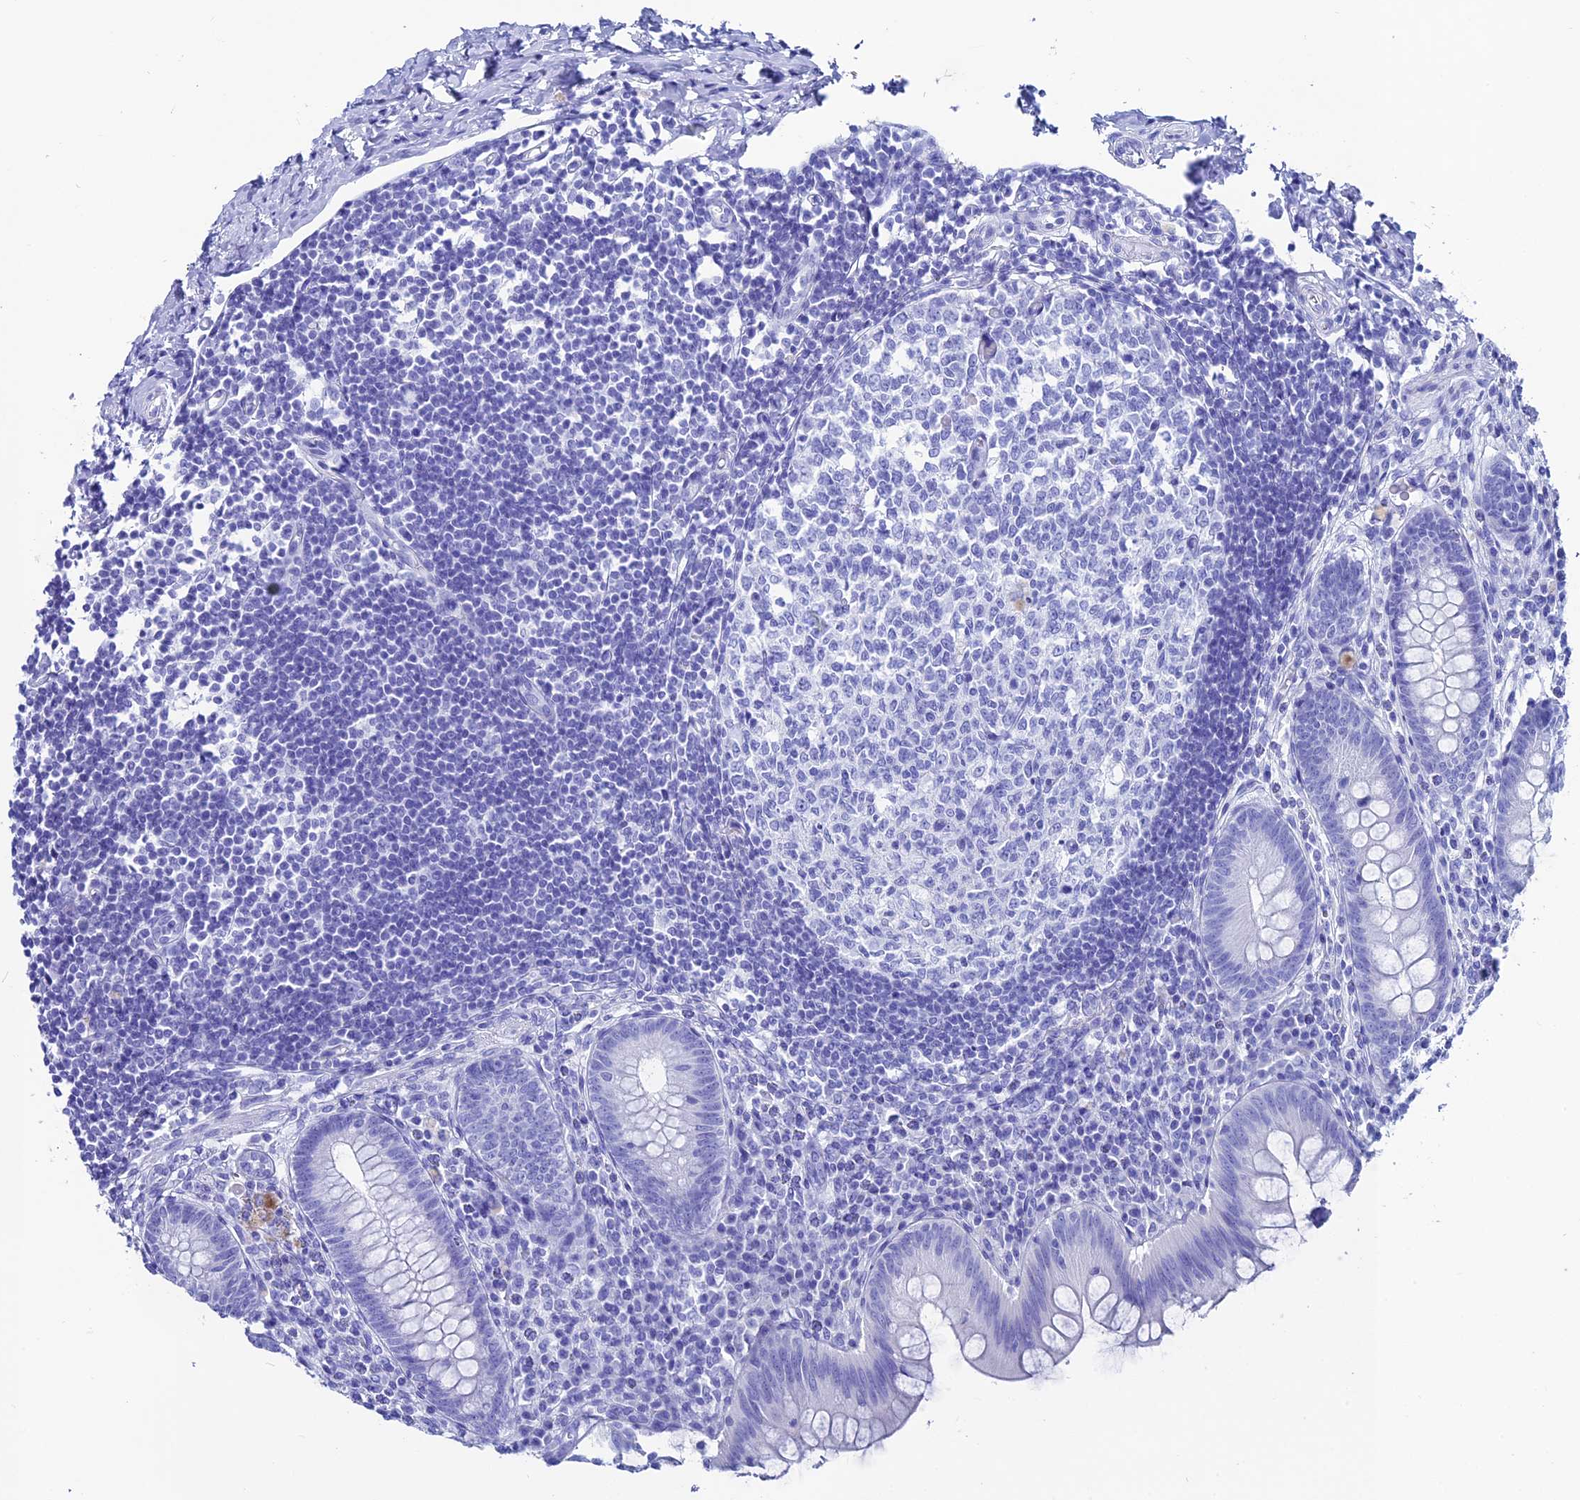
{"staining": {"intensity": "negative", "quantity": "none", "location": "none"}, "tissue": "appendix", "cell_type": "Glandular cells", "image_type": "normal", "snomed": [{"axis": "morphology", "description": "Normal tissue, NOS"}, {"axis": "topography", "description": "Appendix"}], "caption": "This is a photomicrograph of IHC staining of normal appendix, which shows no staining in glandular cells. The staining is performed using DAB brown chromogen with nuclei counter-stained in using hematoxylin.", "gene": "ANKRD29", "patient": {"sex": "female", "age": 33}}